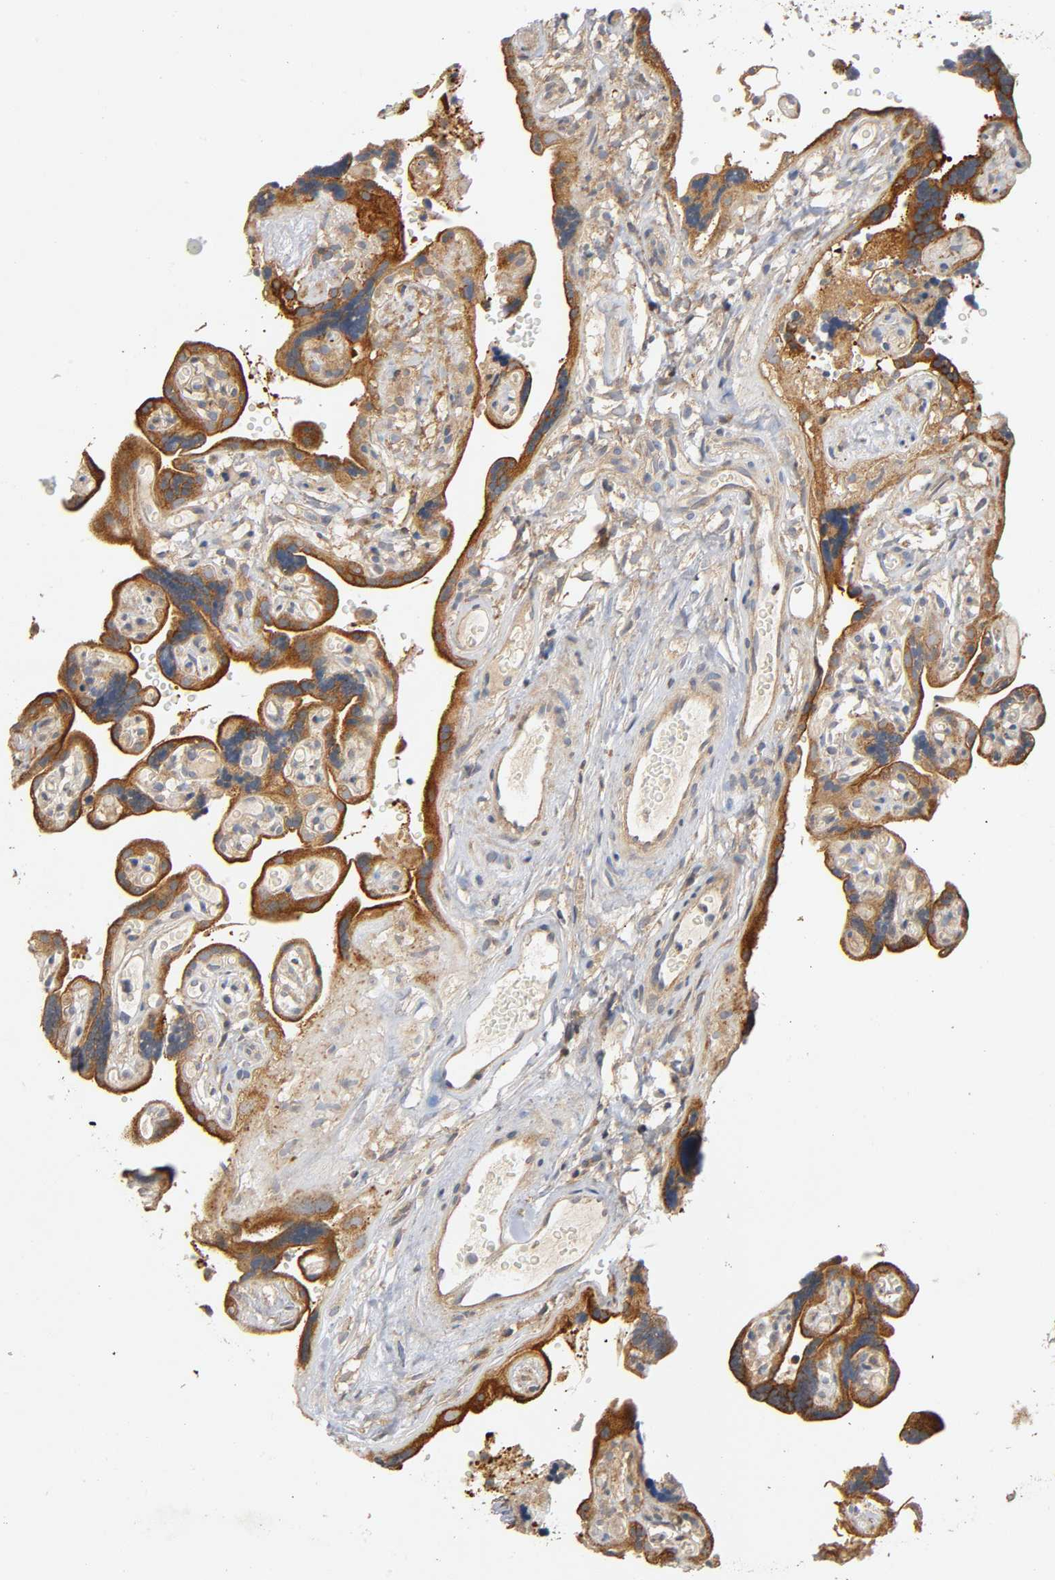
{"staining": {"intensity": "moderate", "quantity": ">75%", "location": "cytoplasmic/membranous"}, "tissue": "placenta", "cell_type": "Decidual cells", "image_type": "normal", "snomed": [{"axis": "morphology", "description": "Normal tissue, NOS"}, {"axis": "topography", "description": "Placenta"}], "caption": "Normal placenta shows moderate cytoplasmic/membranous staining in about >75% of decidual cells (brown staining indicates protein expression, while blue staining denotes nuclei)..", "gene": "IKBKB", "patient": {"sex": "female", "age": 30}}